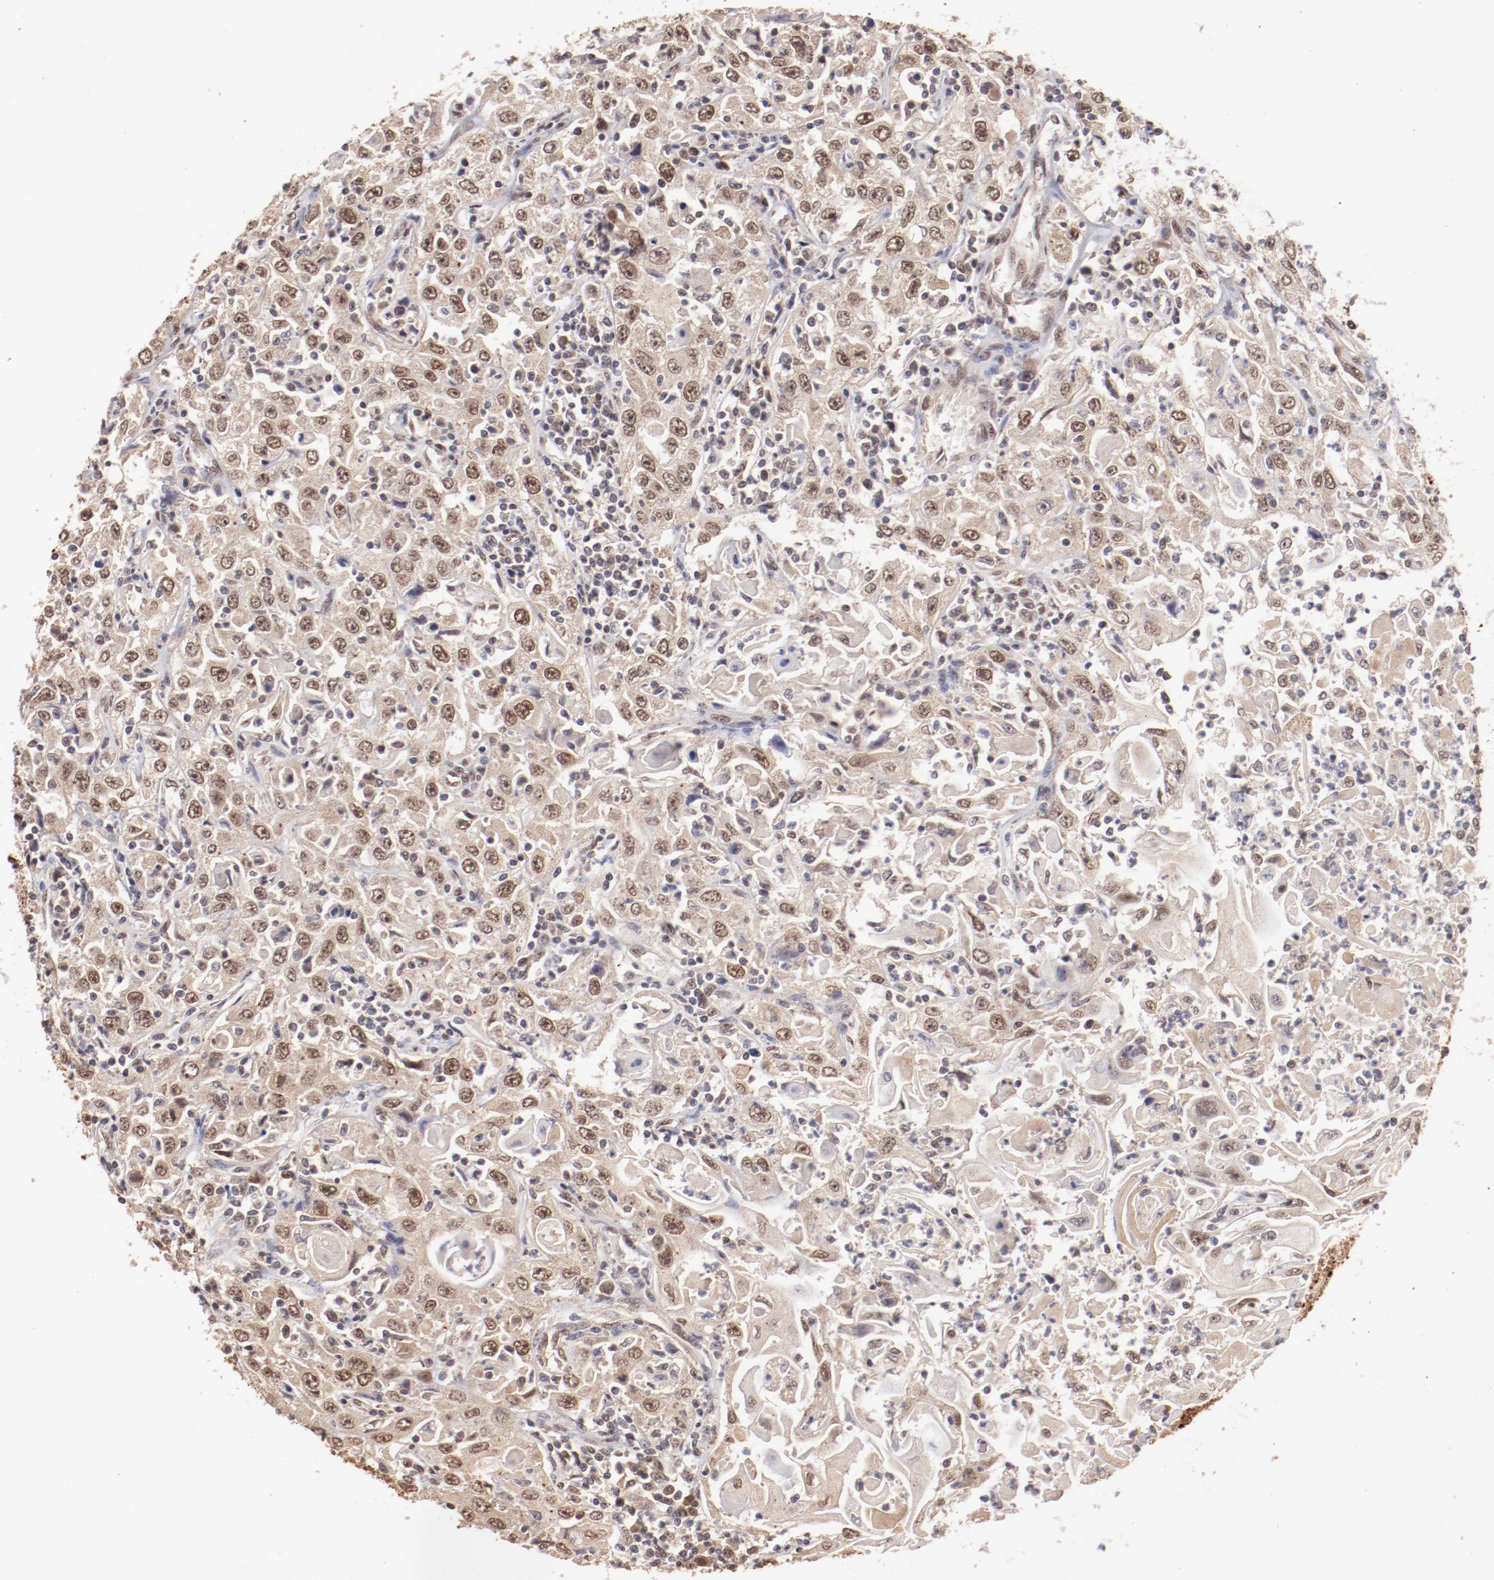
{"staining": {"intensity": "moderate", "quantity": ">75%", "location": "cytoplasmic/membranous,nuclear"}, "tissue": "head and neck cancer", "cell_type": "Tumor cells", "image_type": "cancer", "snomed": [{"axis": "morphology", "description": "Squamous cell carcinoma, NOS"}, {"axis": "topography", "description": "Oral tissue"}, {"axis": "topography", "description": "Head-Neck"}], "caption": "Immunohistochemistry (DAB) staining of human head and neck cancer exhibits moderate cytoplasmic/membranous and nuclear protein positivity in approximately >75% of tumor cells.", "gene": "CLOCK", "patient": {"sex": "female", "age": 76}}